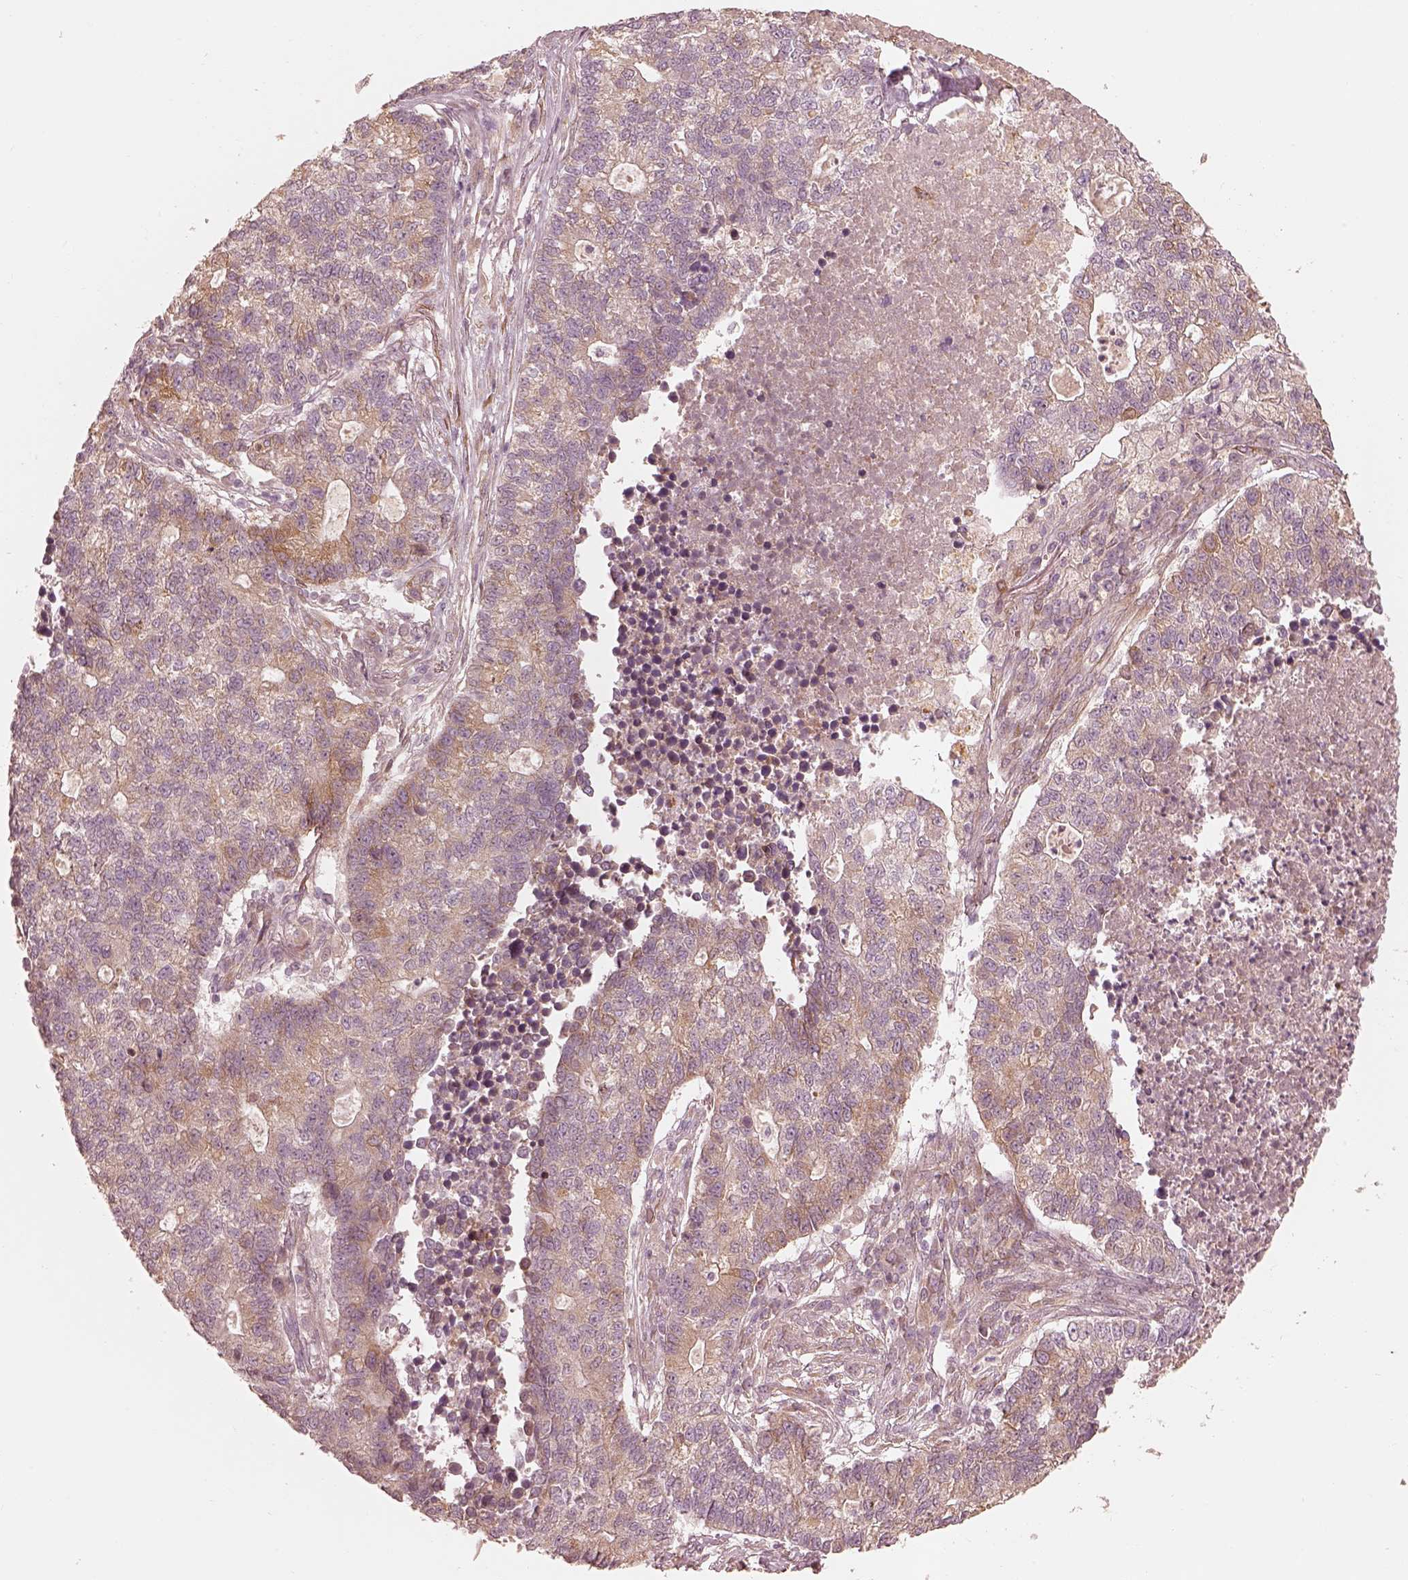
{"staining": {"intensity": "moderate", "quantity": ">75%", "location": "cytoplasmic/membranous"}, "tissue": "lung cancer", "cell_type": "Tumor cells", "image_type": "cancer", "snomed": [{"axis": "morphology", "description": "Adenocarcinoma, NOS"}, {"axis": "topography", "description": "Lung"}], "caption": "Approximately >75% of tumor cells in human lung cancer display moderate cytoplasmic/membranous protein staining as visualized by brown immunohistochemical staining.", "gene": "WLS", "patient": {"sex": "male", "age": 57}}